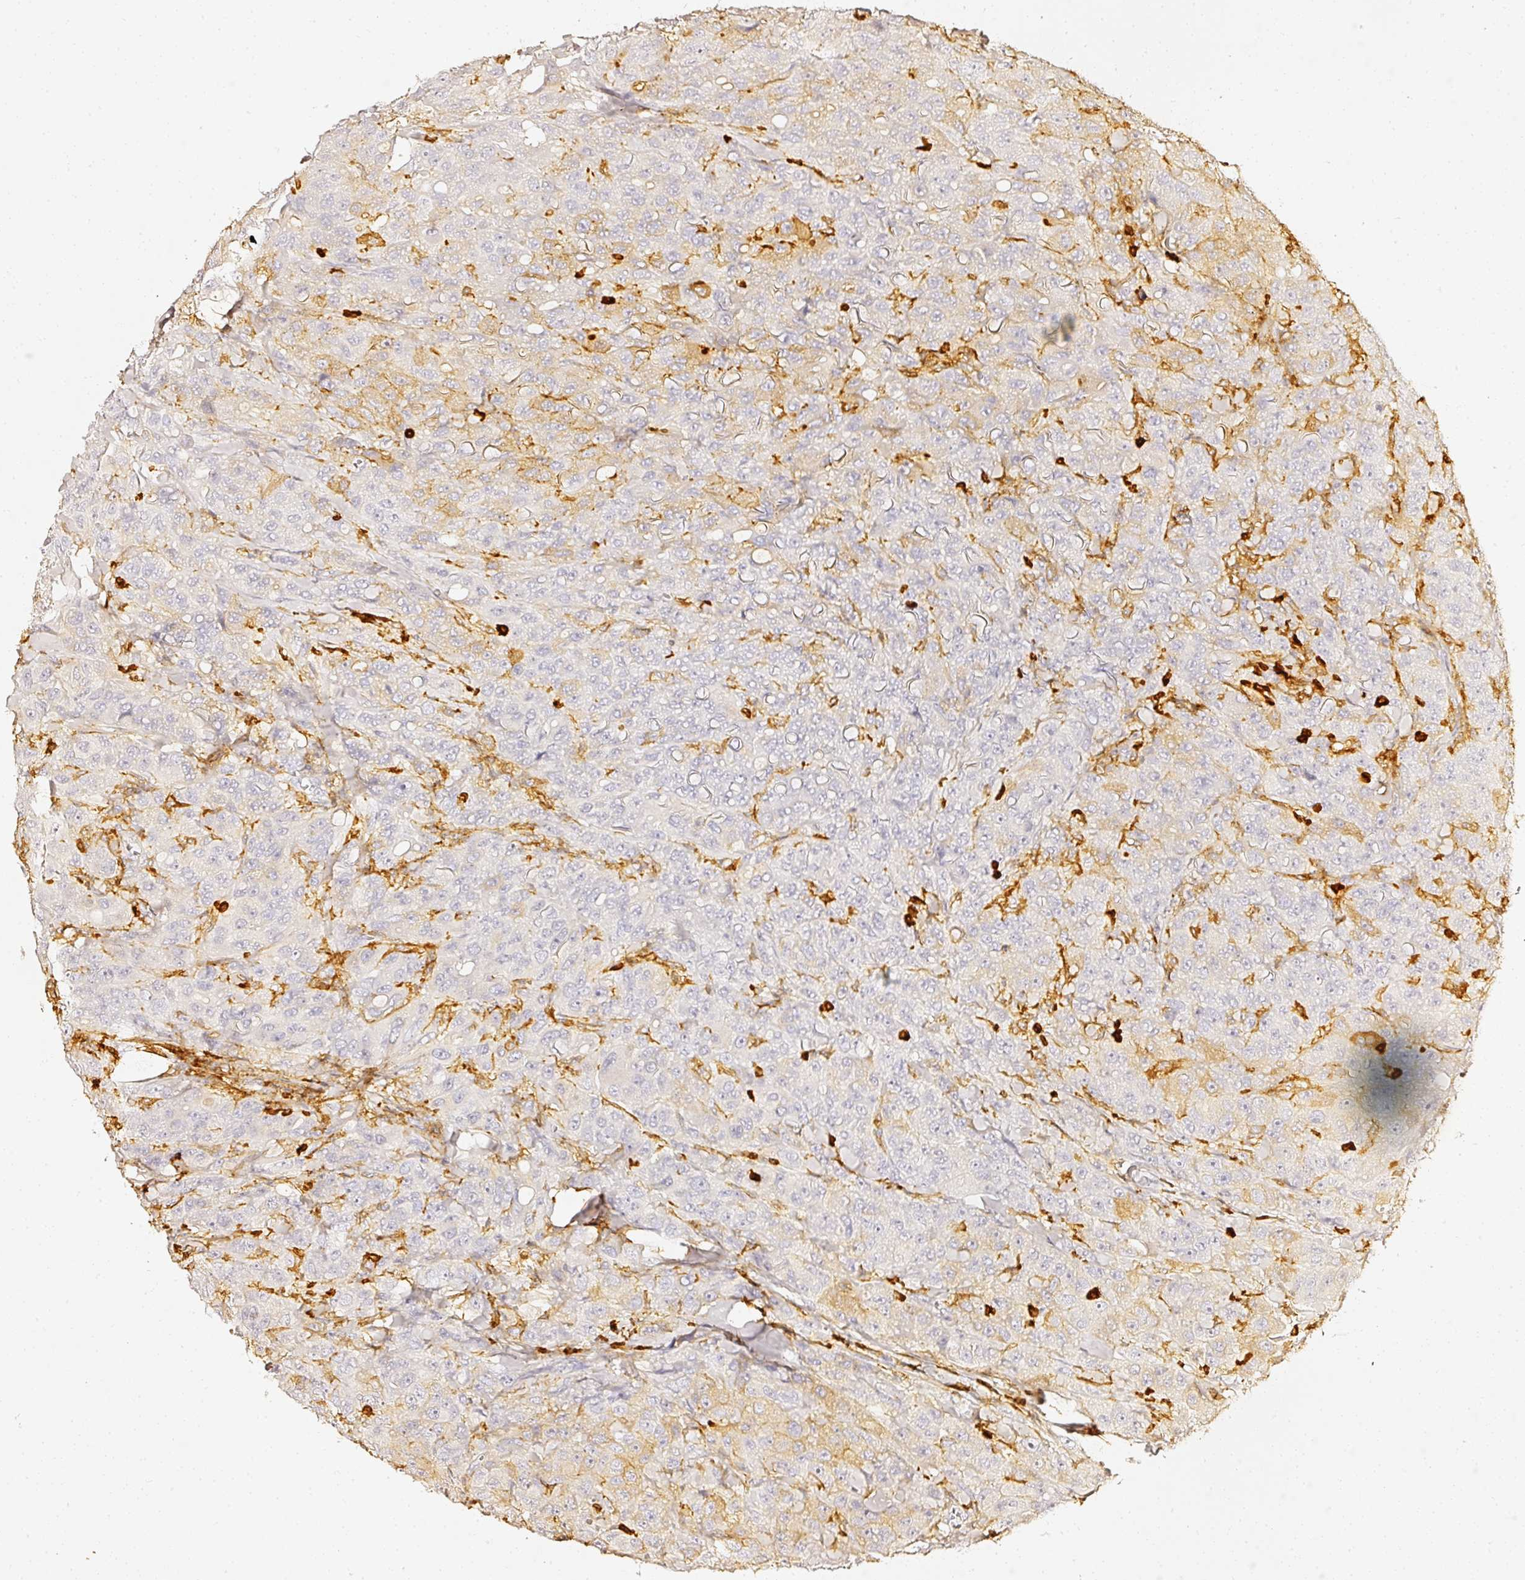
{"staining": {"intensity": "weak", "quantity": "<25%", "location": "cytoplasmic/membranous"}, "tissue": "breast cancer", "cell_type": "Tumor cells", "image_type": "cancer", "snomed": [{"axis": "morphology", "description": "Duct carcinoma"}, {"axis": "topography", "description": "Breast"}], "caption": "This is a histopathology image of IHC staining of breast cancer (infiltrating ductal carcinoma), which shows no staining in tumor cells.", "gene": "EVL", "patient": {"sex": "female", "age": 43}}